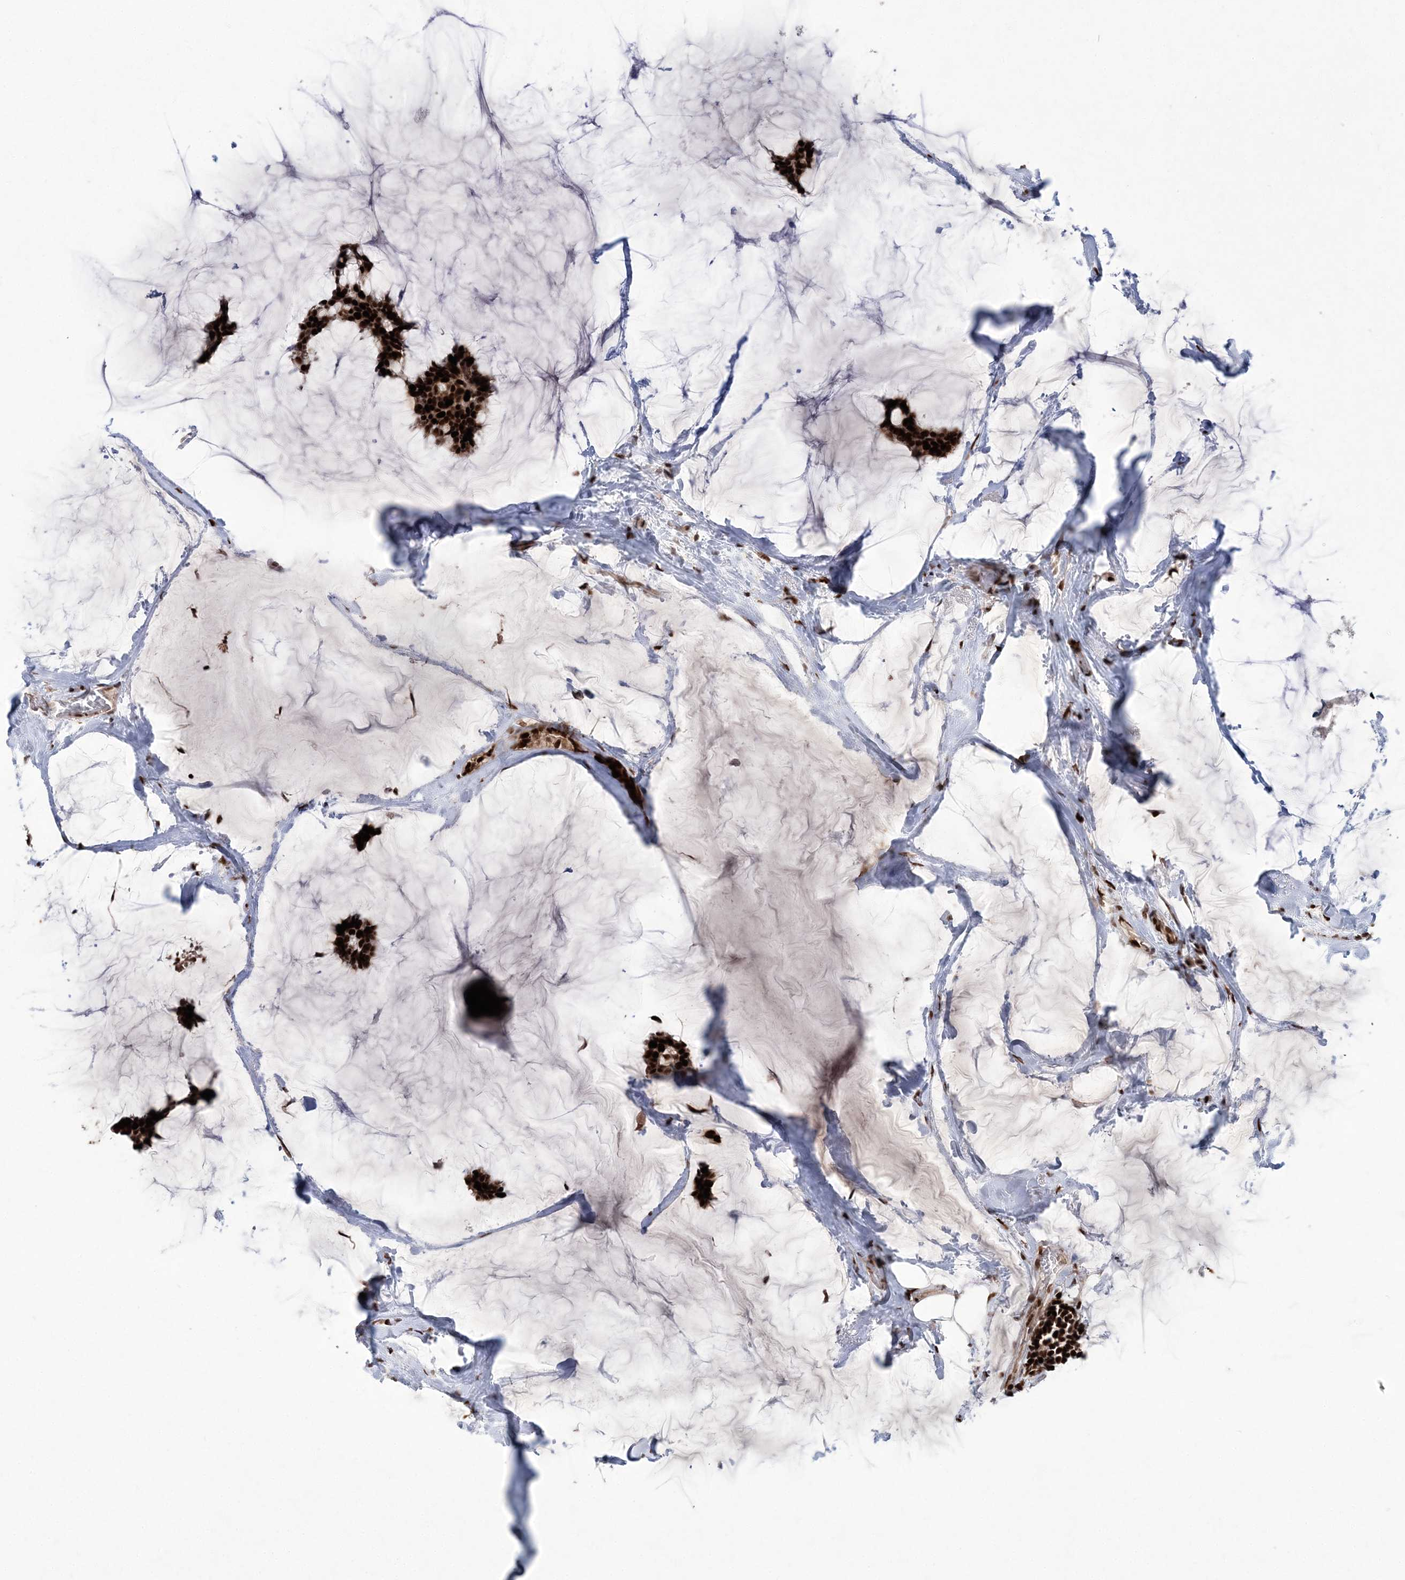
{"staining": {"intensity": "strong", "quantity": ">75%", "location": "nuclear"}, "tissue": "breast cancer", "cell_type": "Tumor cells", "image_type": "cancer", "snomed": [{"axis": "morphology", "description": "Duct carcinoma"}, {"axis": "topography", "description": "Breast"}], "caption": "Breast cancer stained with IHC demonstrates strong nuclear staining in approximately >75% of tumor cells.", "gene": "LIG1", "patient": {"sex": "female", "age": 93}}